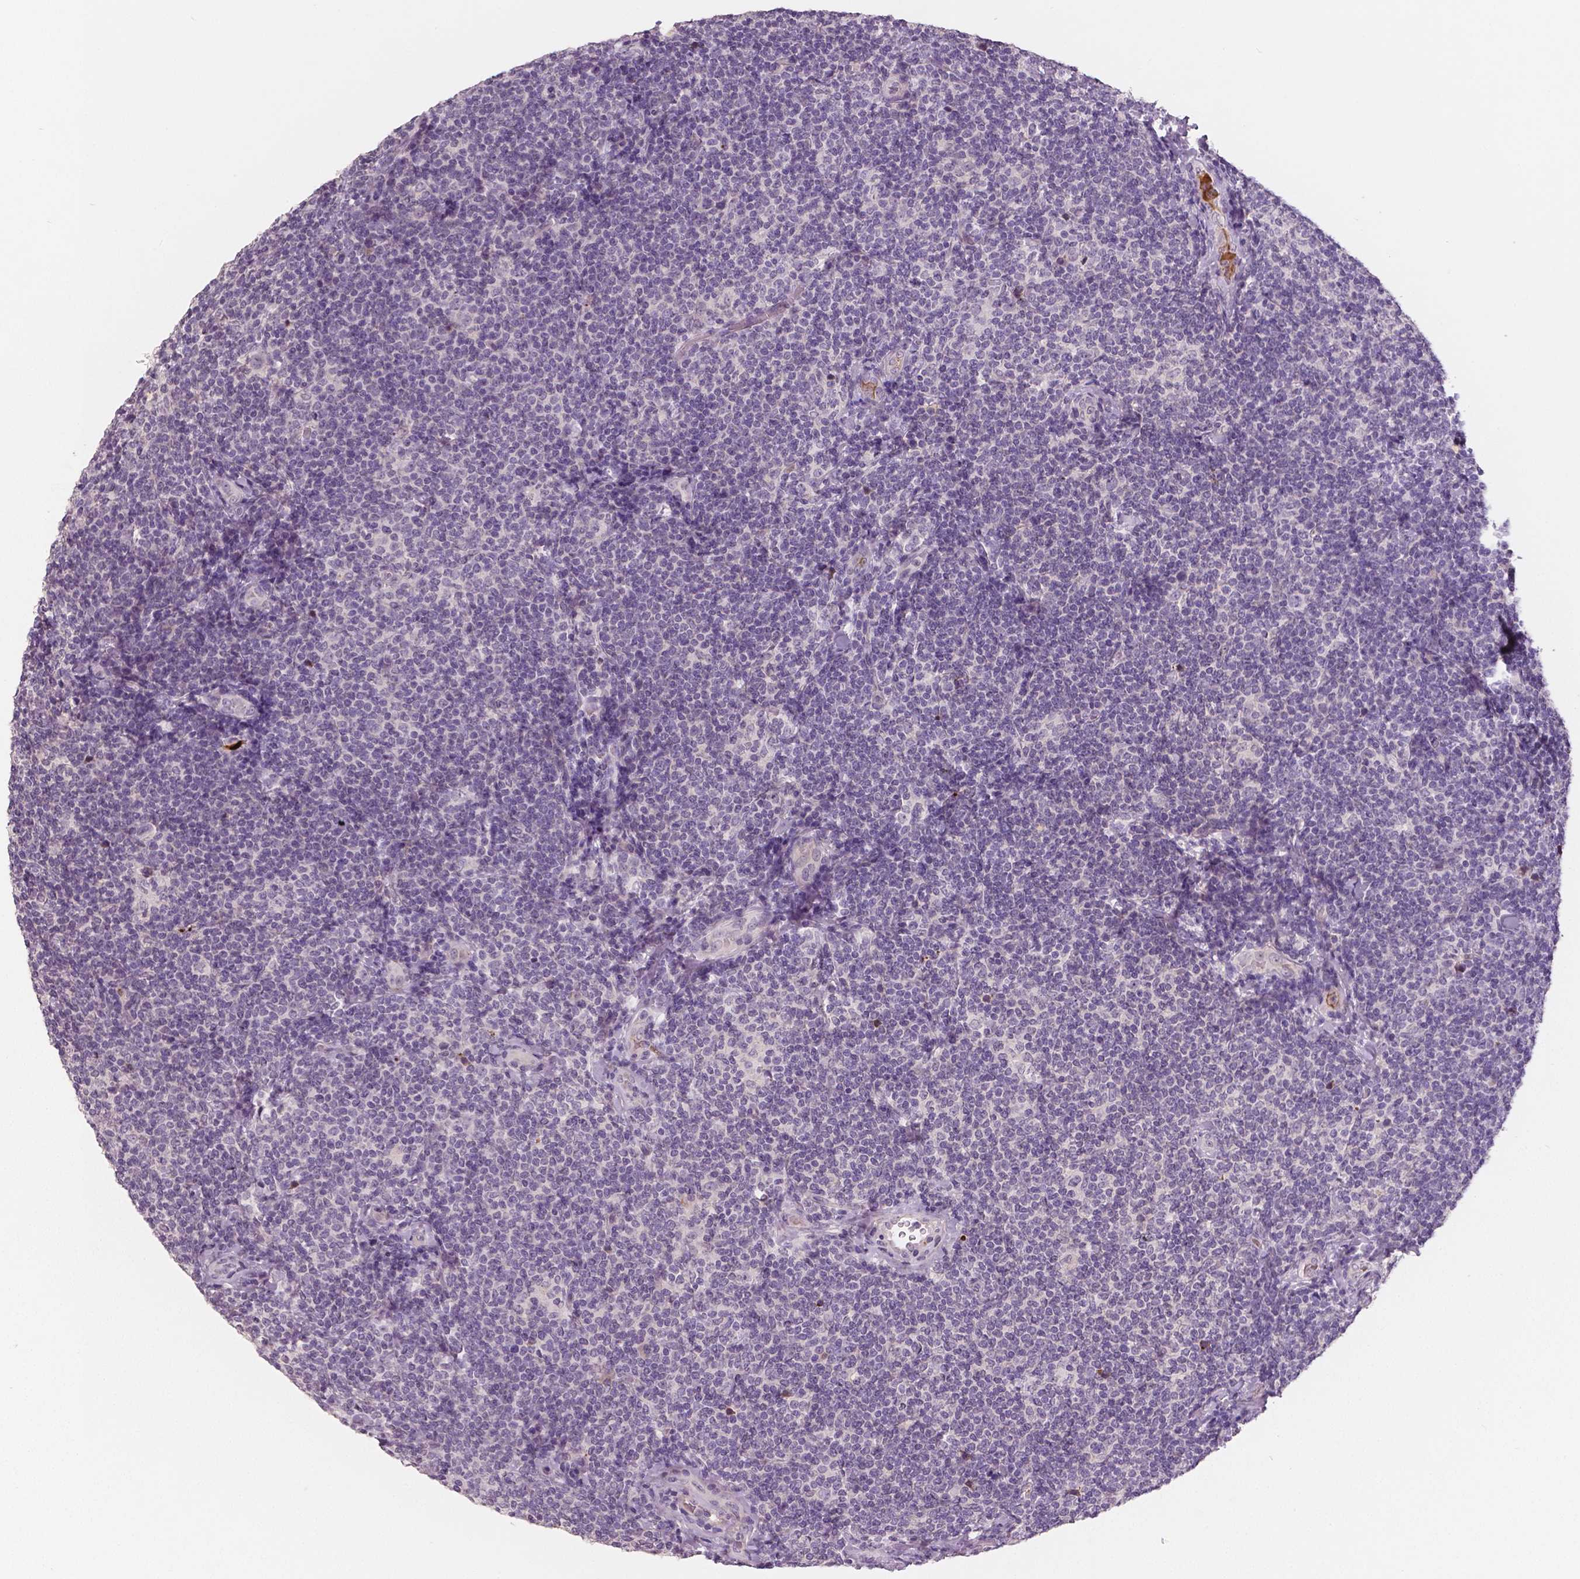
{"staining": {"intensity": "negative", "quantity": "none", "location": "none"}, "tissue": "lymphoma", "cell_type": "Tumor cells", "image_type": "cancer", "snomed": [{"axis": "morphology", "description": "Malignant lymphoma, non-Hodgkin's type, Low grade"}, {"axis": "topography", "description": "Lymph node"}], "caption": "Tumor cells show no significant protein expression in low-grade malignant lymphoma, non-Hodgkin's type. Nuclei are stained in blue.", "gene": "APOA4", "patient": {"sex": "female", "age": 56}}